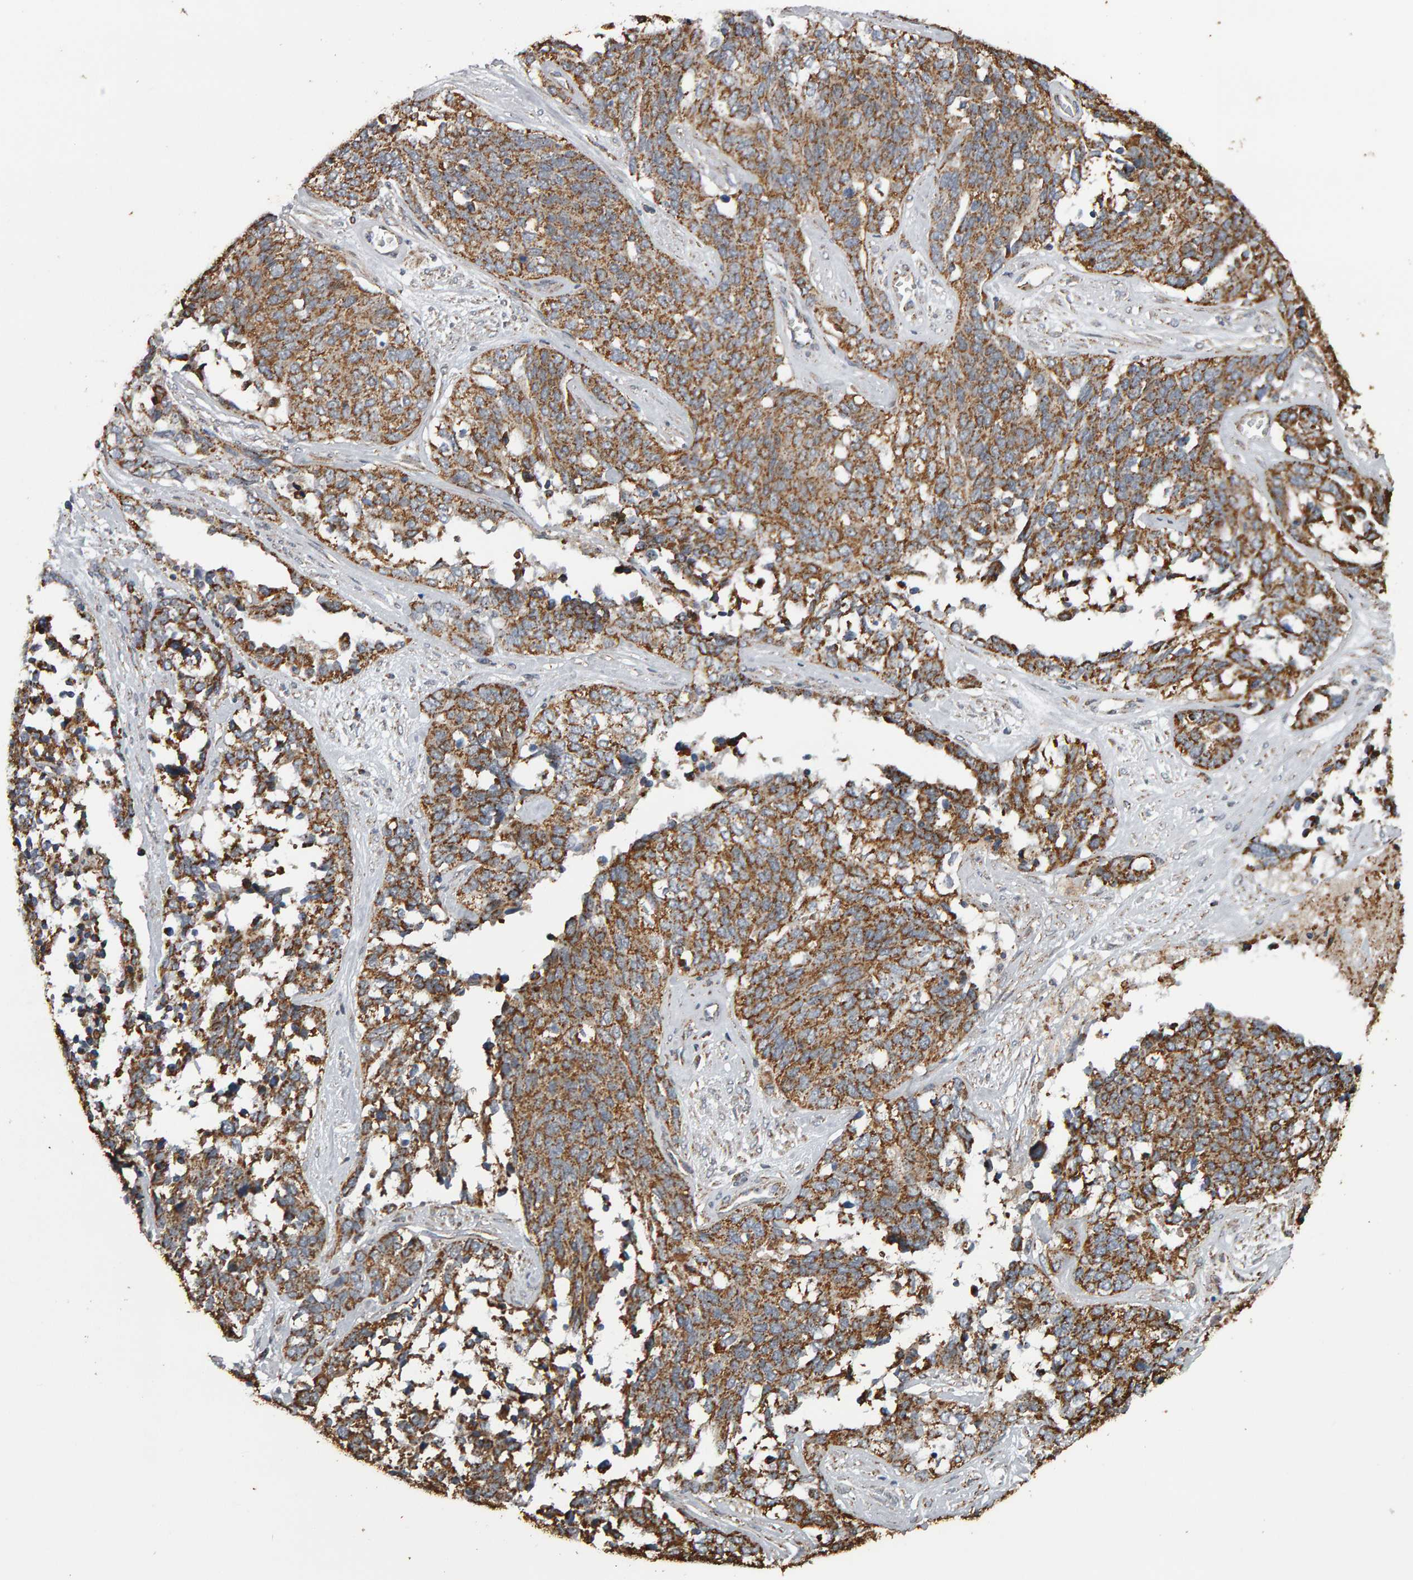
{"staining": {"intensity": "moderate", "quantity": ">75%", "location": "cytoplasmic/membranous"}, "tissue": "ovarian cancer", "cell_type": "Tumor cells", "image_type": "cancer", "snomed": [{"axis": "morphology", "description": "Cystadenocarcinoma, serous, NOS"}, {"axis": "topography", "description": "Ovary"}], "caption": "Approximately >75% of tumor cells in ovarian cancer show moderate cytoplasmic/membranous protein positivity as visualized by brown immunohistochemical staining.", "gene": "TOM1L1", "patient": {"sex": "female", "age": 44}}